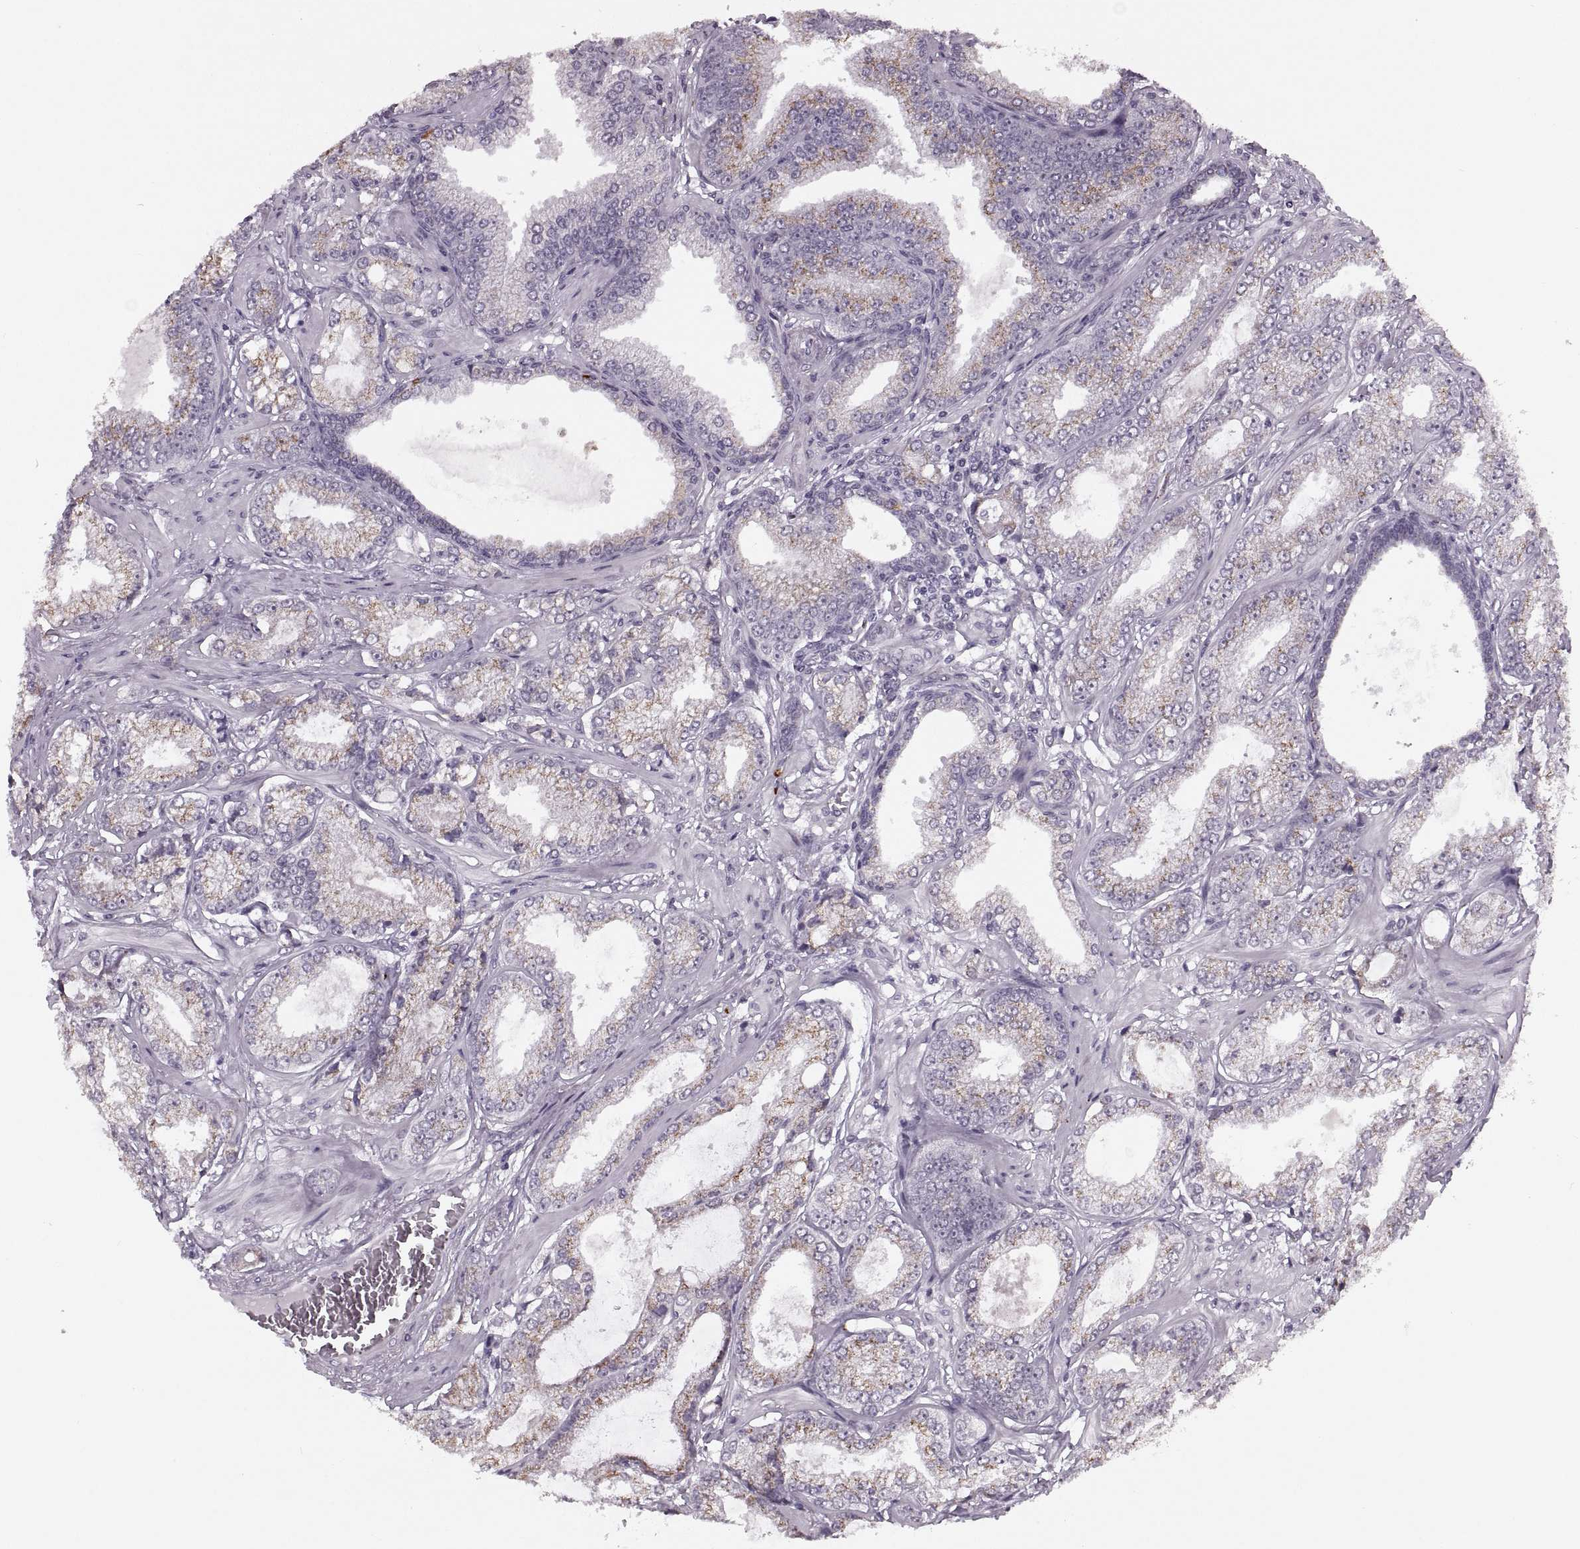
{"staining": {"intensity": "weak", "quantity": "<25%", "location": "cytoplasmic/membranous"}, "tissue": "prostate cancer", "cell_type": "Tumor cells", "image_type": "cancer", "snomed": [{"axis": "morphology", "description": "Adenocarcinoma, NOS"}, {"axis": "topography", "description": "Prostate"}], "caption": "Immunohistochemical staining of human prostate cancer reveals no significant staining in tumor cells. The staining is performed using DAB (3,3'-diaminobenzidine) brown chromogen with nuclei counter-stained in using hematoxylin.", "gene": "PRSS37", "patient": {"sex": "male", "age": 64}}